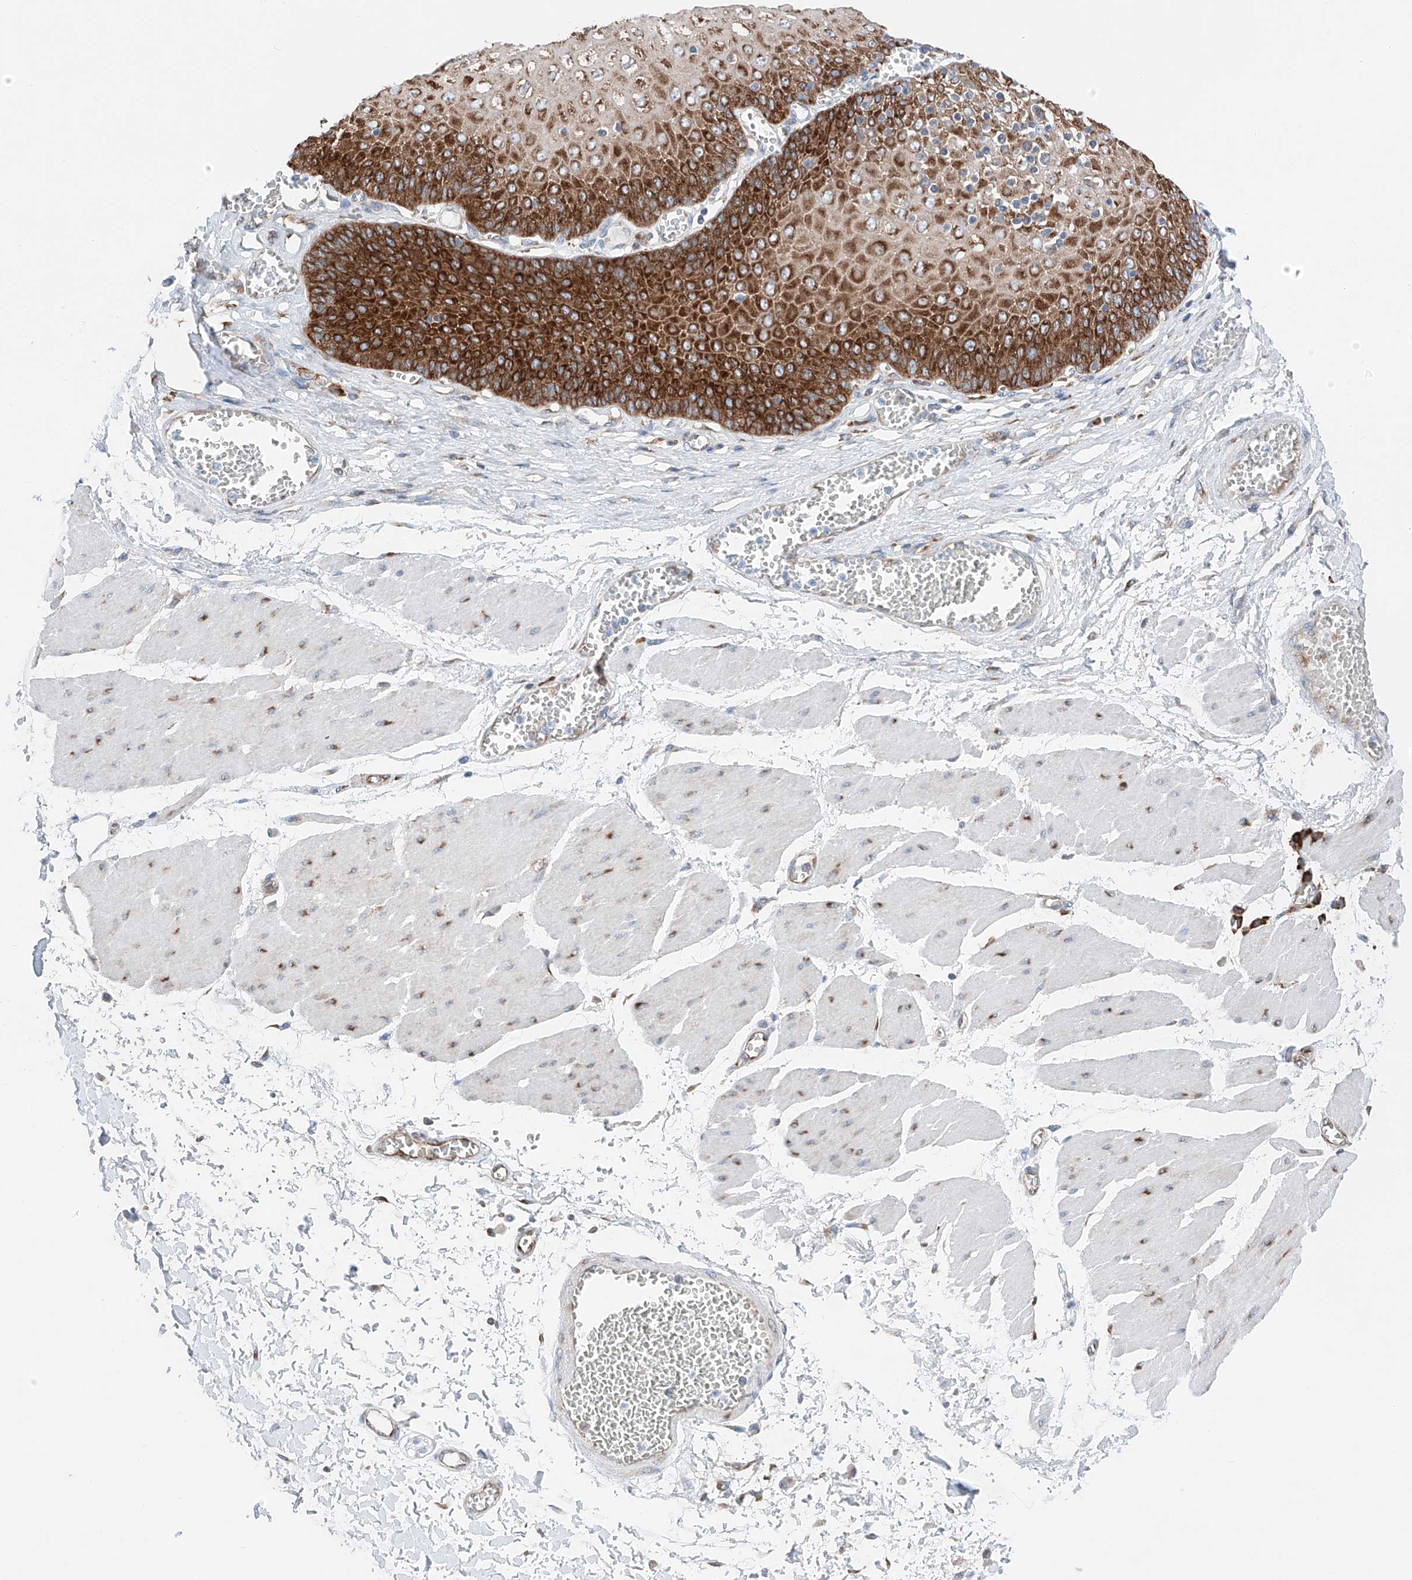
{"staining": {"intensity": "strong", "quantity": ">75%", "location": "cytoplasmic/membranous"}, "tissue": "esophagus", "cell_type": "Squamous epithelial cells", "image_type": "normal", "snomed": [{"axis": "morphology", "description": "Normal tissue, NOS"}, {"axis": "topography", "description": "Esophagus"}], "caption": "Immunohistochemistry (DAB) staining of benign esophagus demonstrates strong cytoplasmic/membranous protein staining in about >75% of squamous epithelial cells. (IHC, brightfield microscopy, high magnification).", "gene": "CRELD1", "patient": {"sex": "male", "age": 60}}